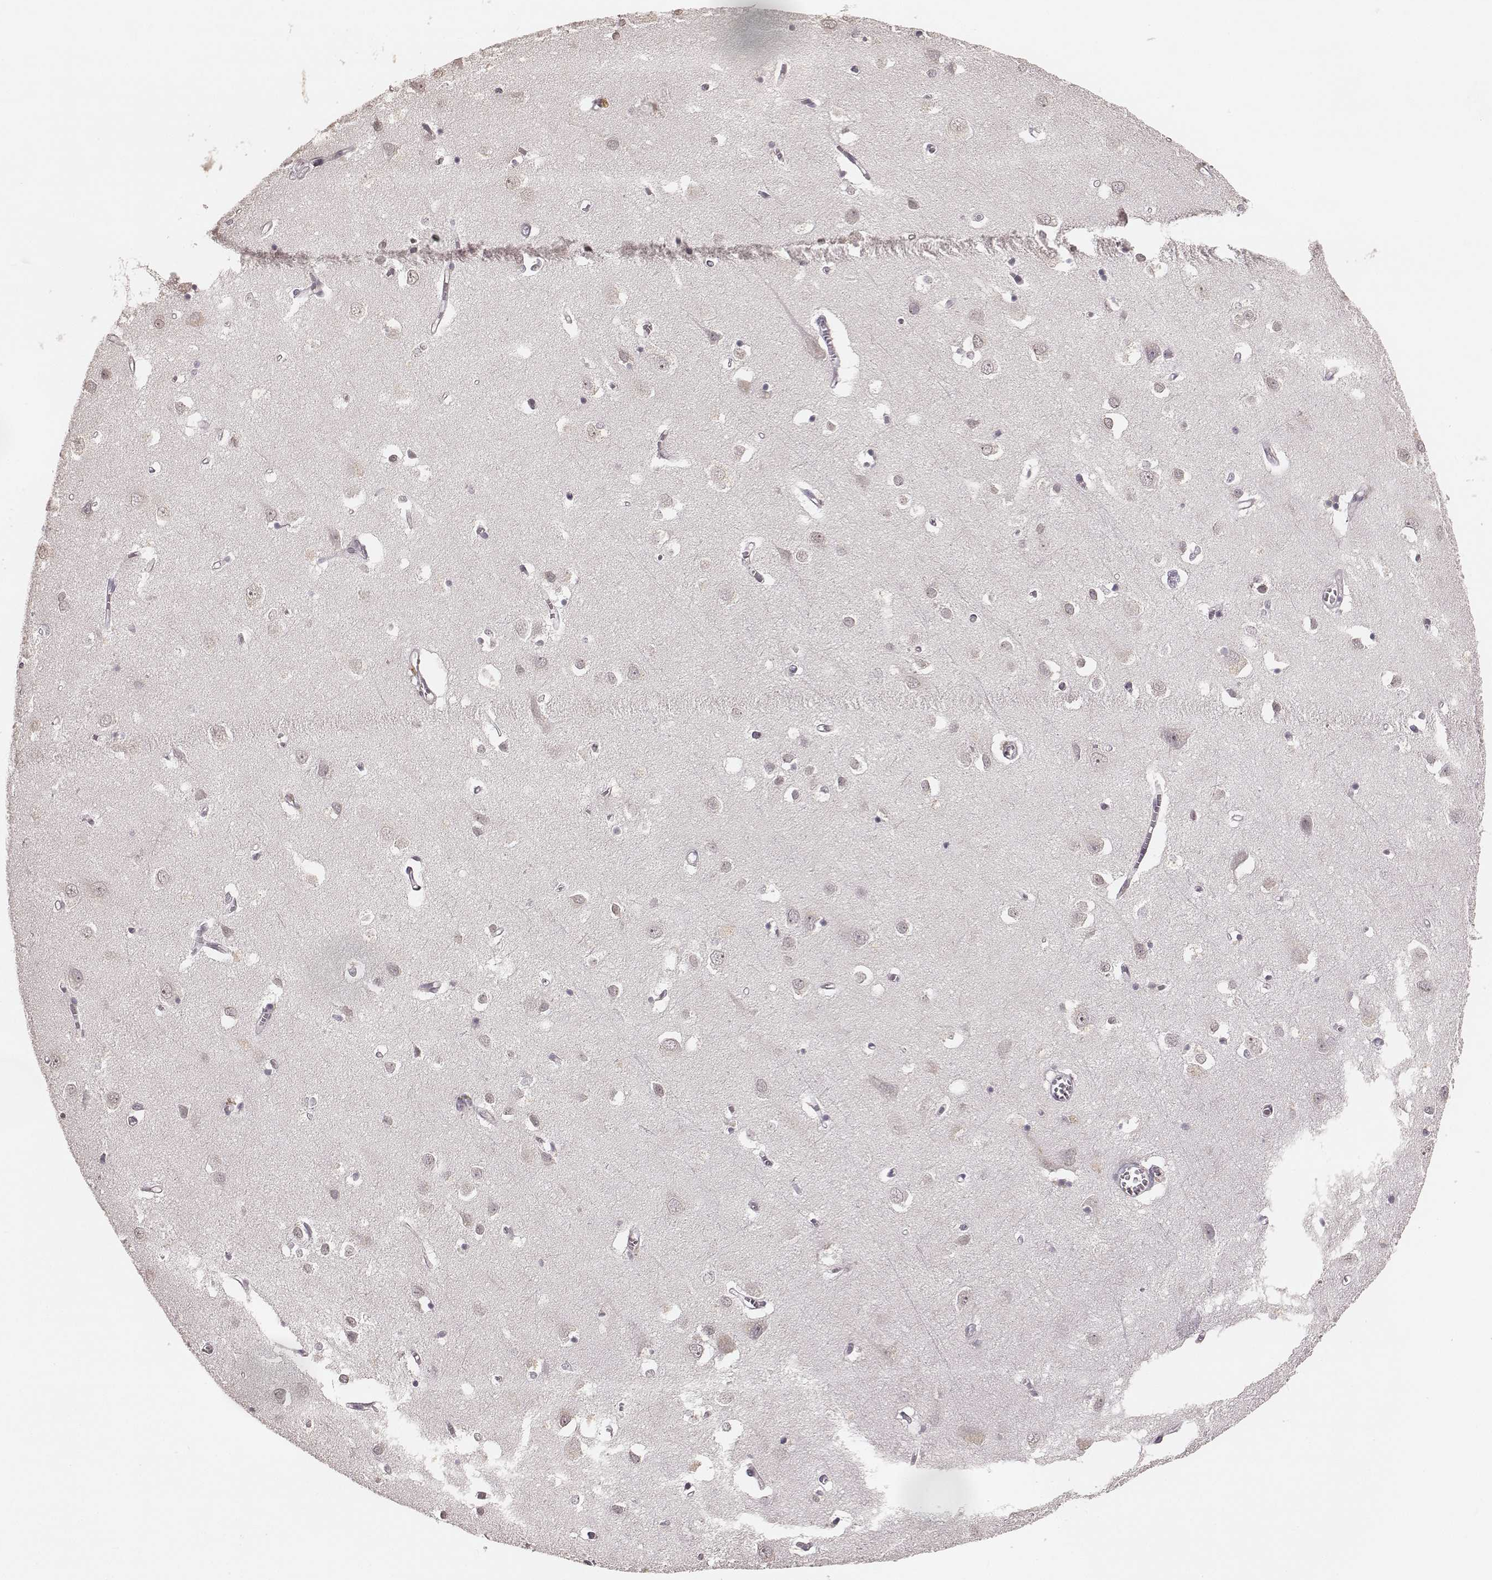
{"staining": {"intensity": "negative", "quantity": "none", "location": "none"}, "tissue": "cerebral cortex", "cell_type": "Endothelial cells", "image_type": "normal", "snomed": [{"axis": "morphology", "description": "Normal tissue, NOS"}, {"axis": "topography", "description": "Cerebral cortex"}], "caption": "High power microscopy micrograph of an immunohistochemistry (IHC) micrograph of benign cerebral cortex, revealing no significant positivity in endothelial cells. (DAB immunohistochemistry (IHC) visualized using brightfield microscopy, high magnification).", "gene": "LY6K", "patient": {"sex": "male", "age": 70}}